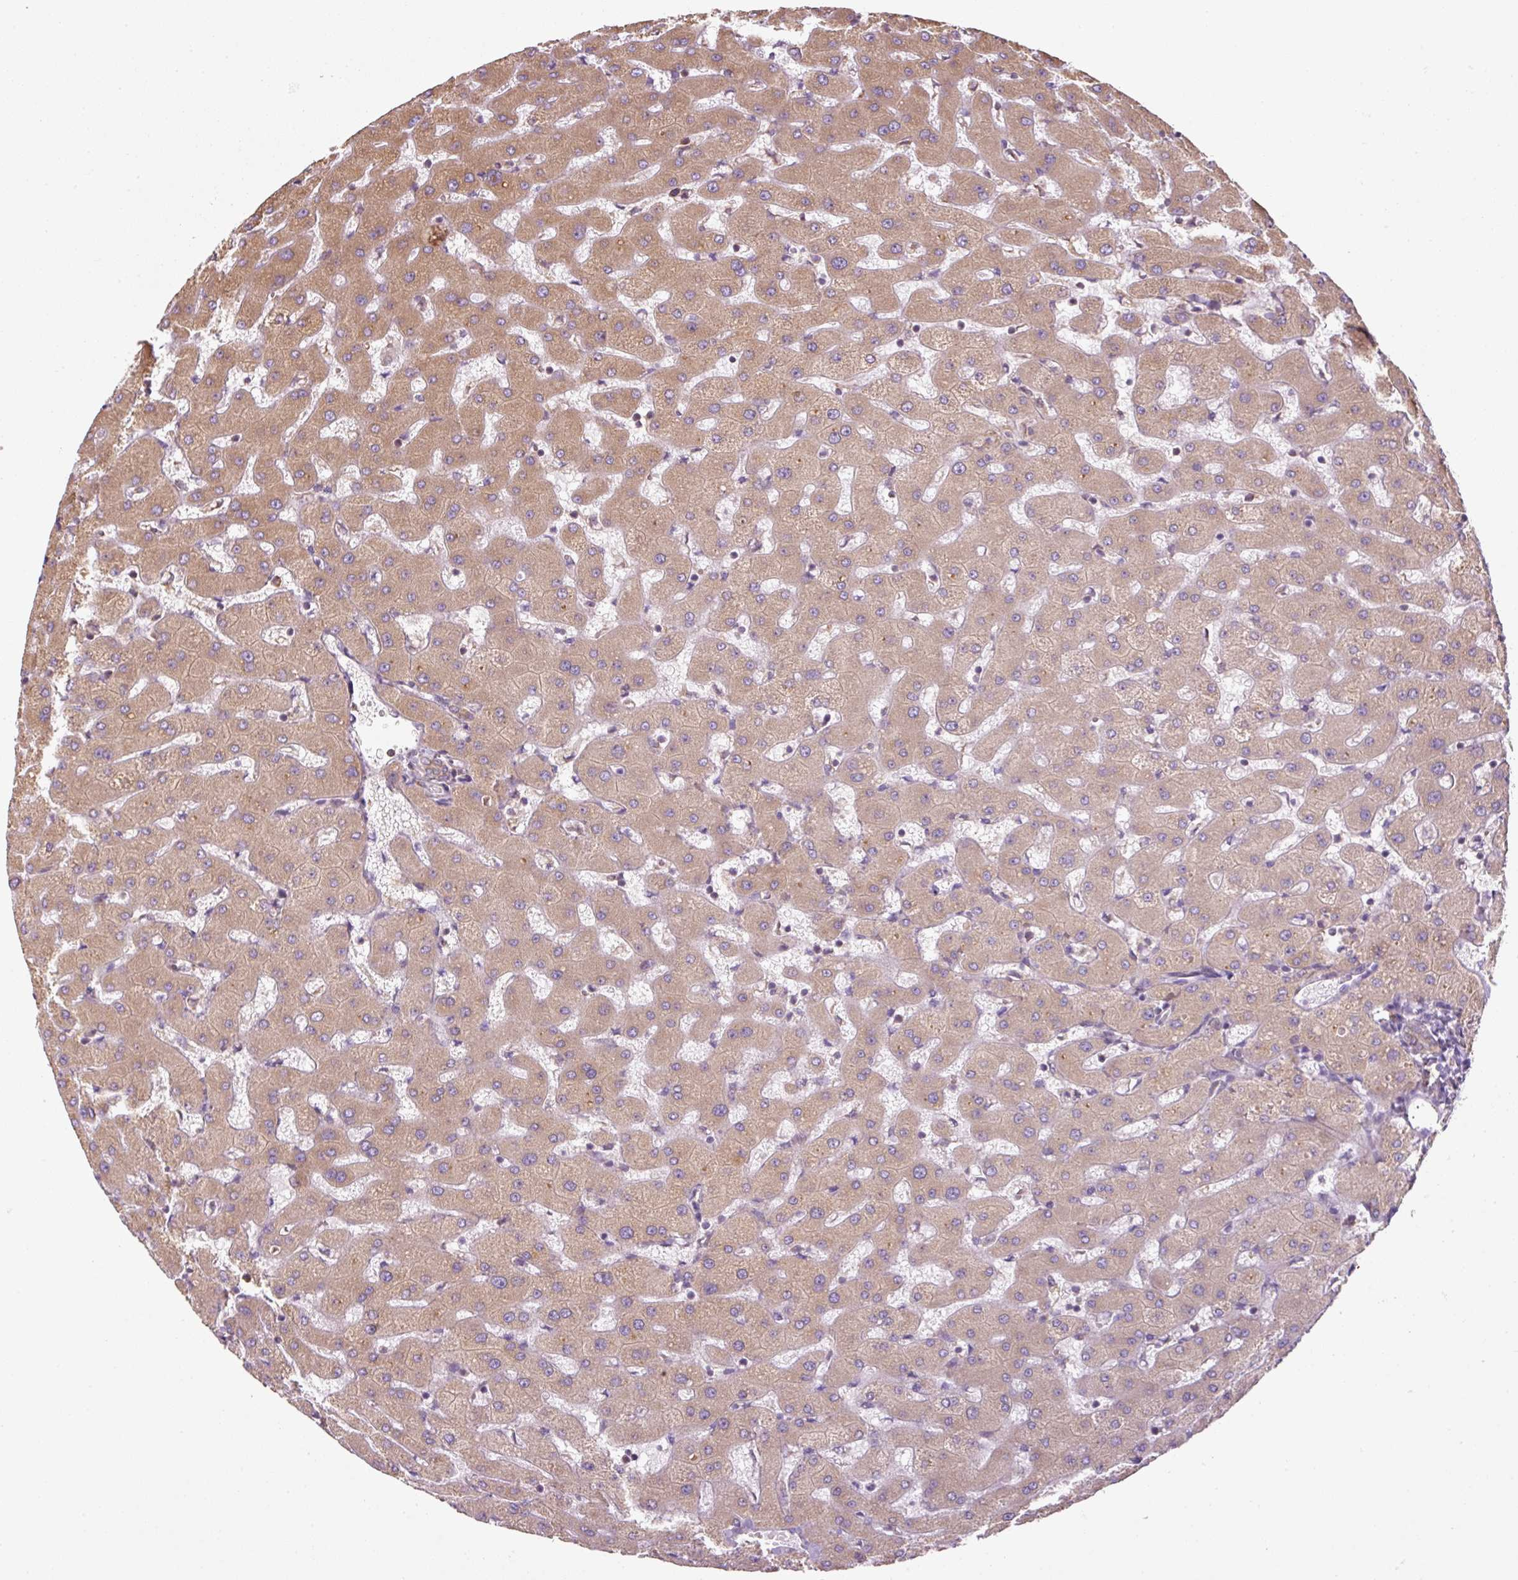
{"staining": {"intensity": "weak", "quantity": ">75%", "location": "cytoplasmic/membranous"}, "tissue": "liver", "cell_type": "Cholangiocytes", "image_type": "normal", "snomed": [{"axis": "morphology", "description": "Normal tissue, NOS"}, {"axis": "topography", "description": "Liver"}], "caption": "Human liver stained with a brown dye demonstrates weak cytoplasmic/membranous positive positivity in about >75% of cholangiocytes.", "gene": "PRKCSH", "patient": {"sex": "female", "age": 63}}